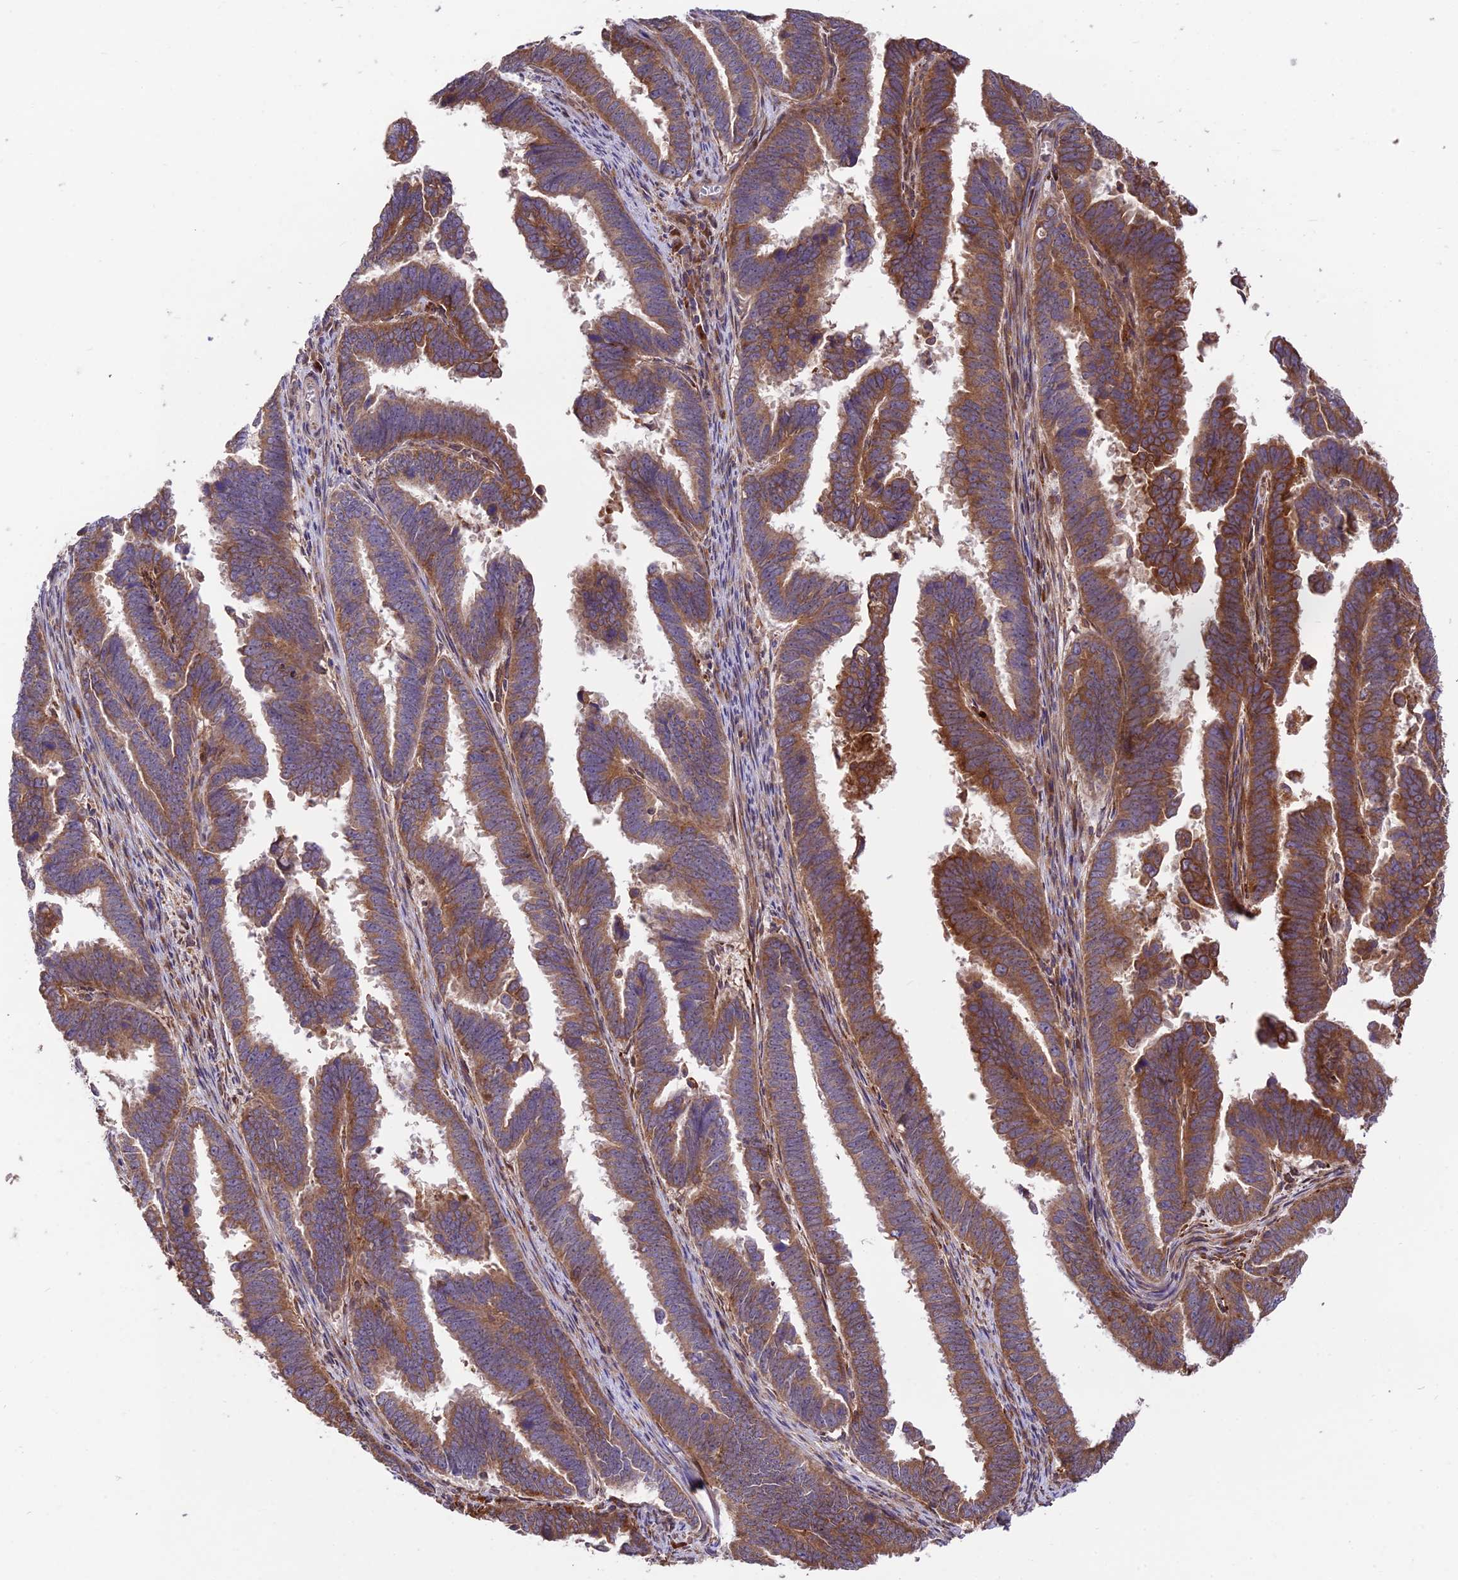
{"staining": {"intensity": "moderate", "quantity": ">75%", "location": "cytoplasmic/membranous"}, "tissue": "endometrial cancer", "cell_type": "Tumor cells", "image_type": "cancer", "snomed": [{"axis": "morphology", "description": "Adenocarcinoma, NOS"}, {"axis": "topography", "description": "Endometrium"}], "caption": "Protein expression analysis of adenocarcinoma (endometrial) demonstrates moderate cytoplasmic/membranous staining in approximately >75% of tumor cells.", "gene": "ROCK1", "patient": {"sex": "female", "age": 75}}